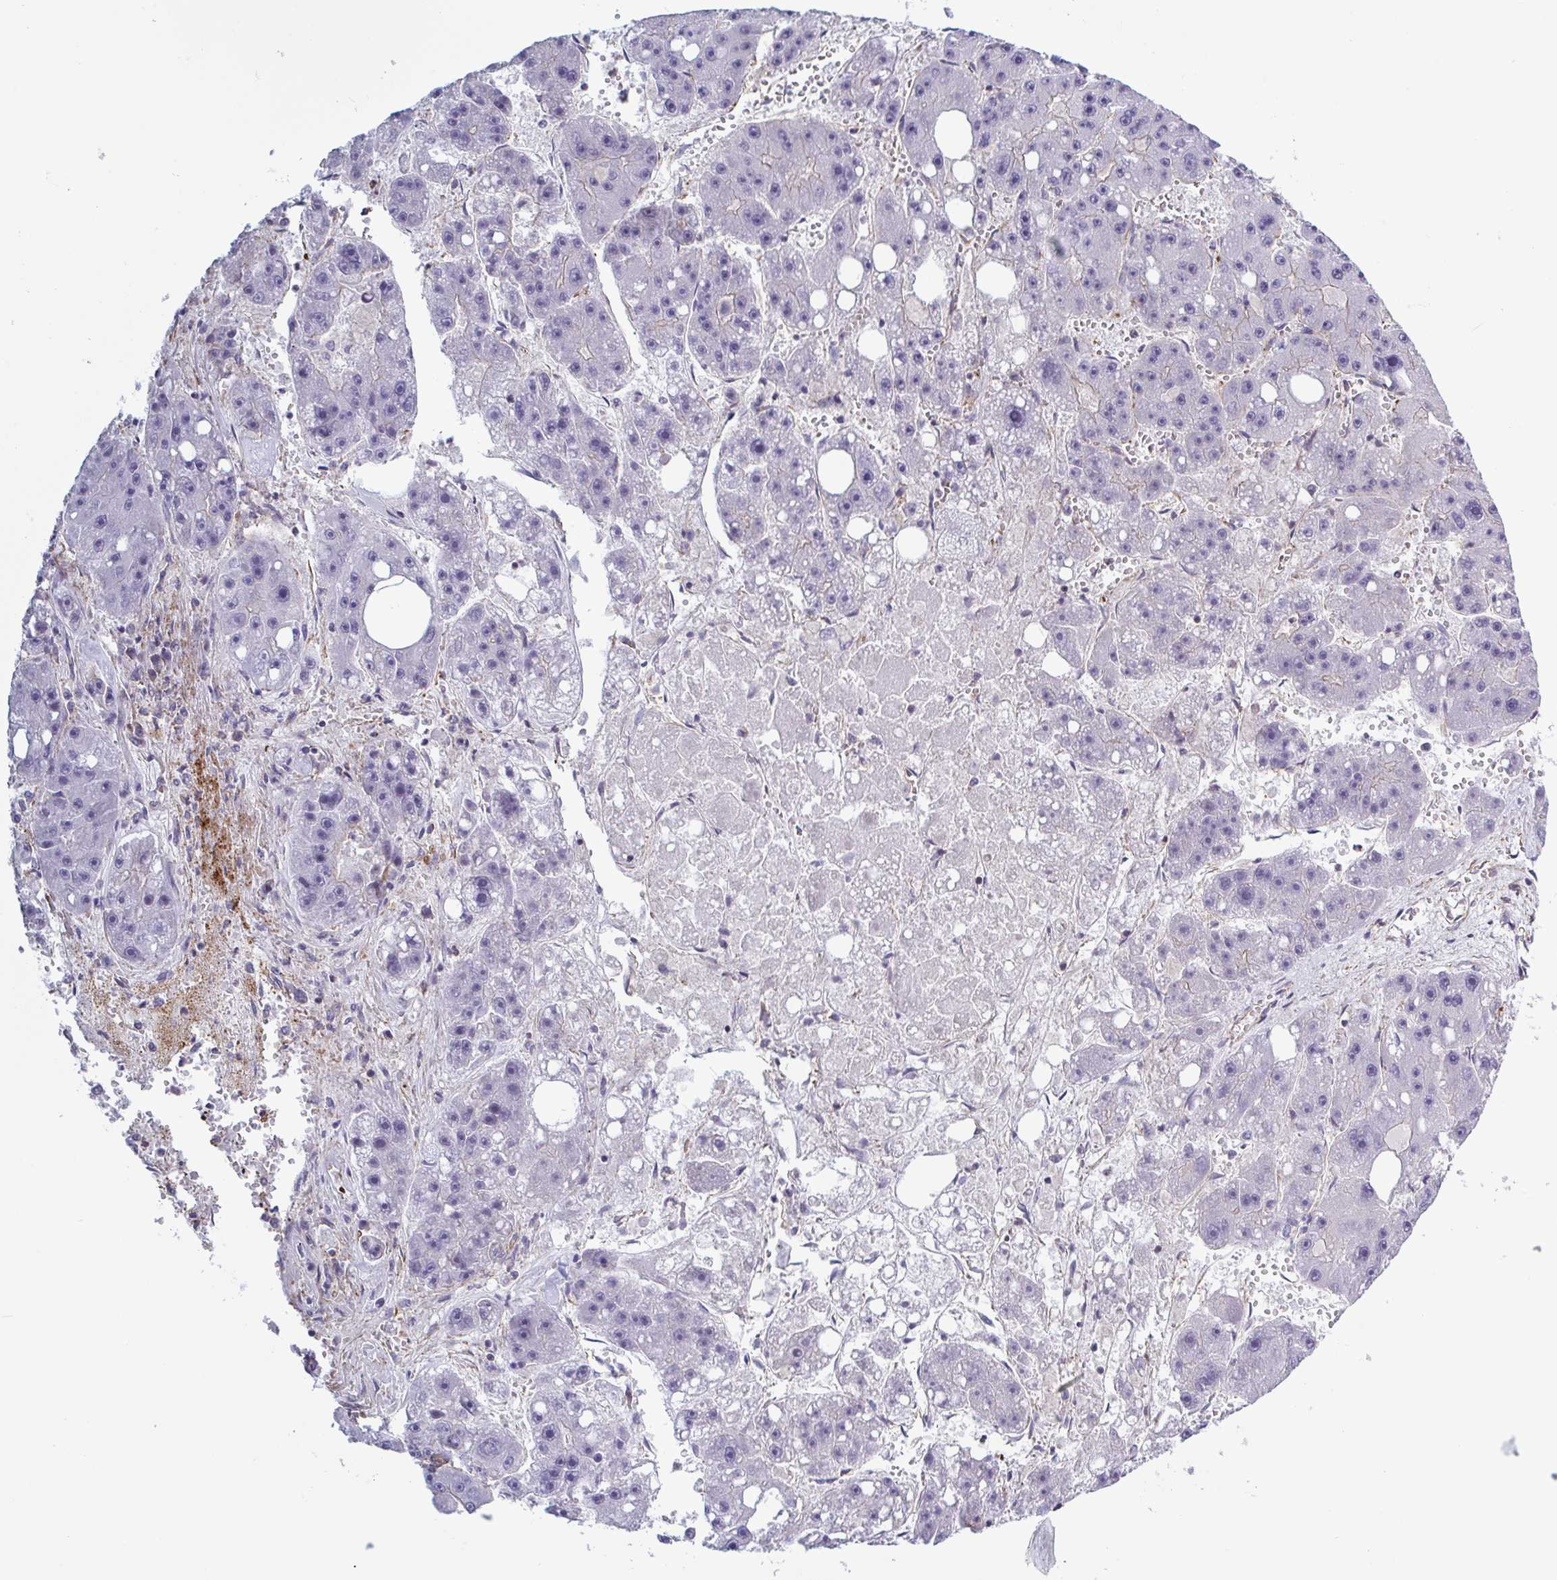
{"staining": {"intensity": "negative", "quantity": "none", "location": "none"}, "tissue": "liver cancer", "cell_type": "Tumor cells", "image_type": "cancer", "snomed": [{"axis": "morphology", "description": "Carcinoma, Hepatocellular, NOS"}, {"axis": "topography", "description": "Liver"}], "caption": "Human liver cancer stained for a protein using immunohistochemistry shows no staining in tumor cells.", "gene": "SHISA7", "patient": {"sex": "female", "age": 61}}